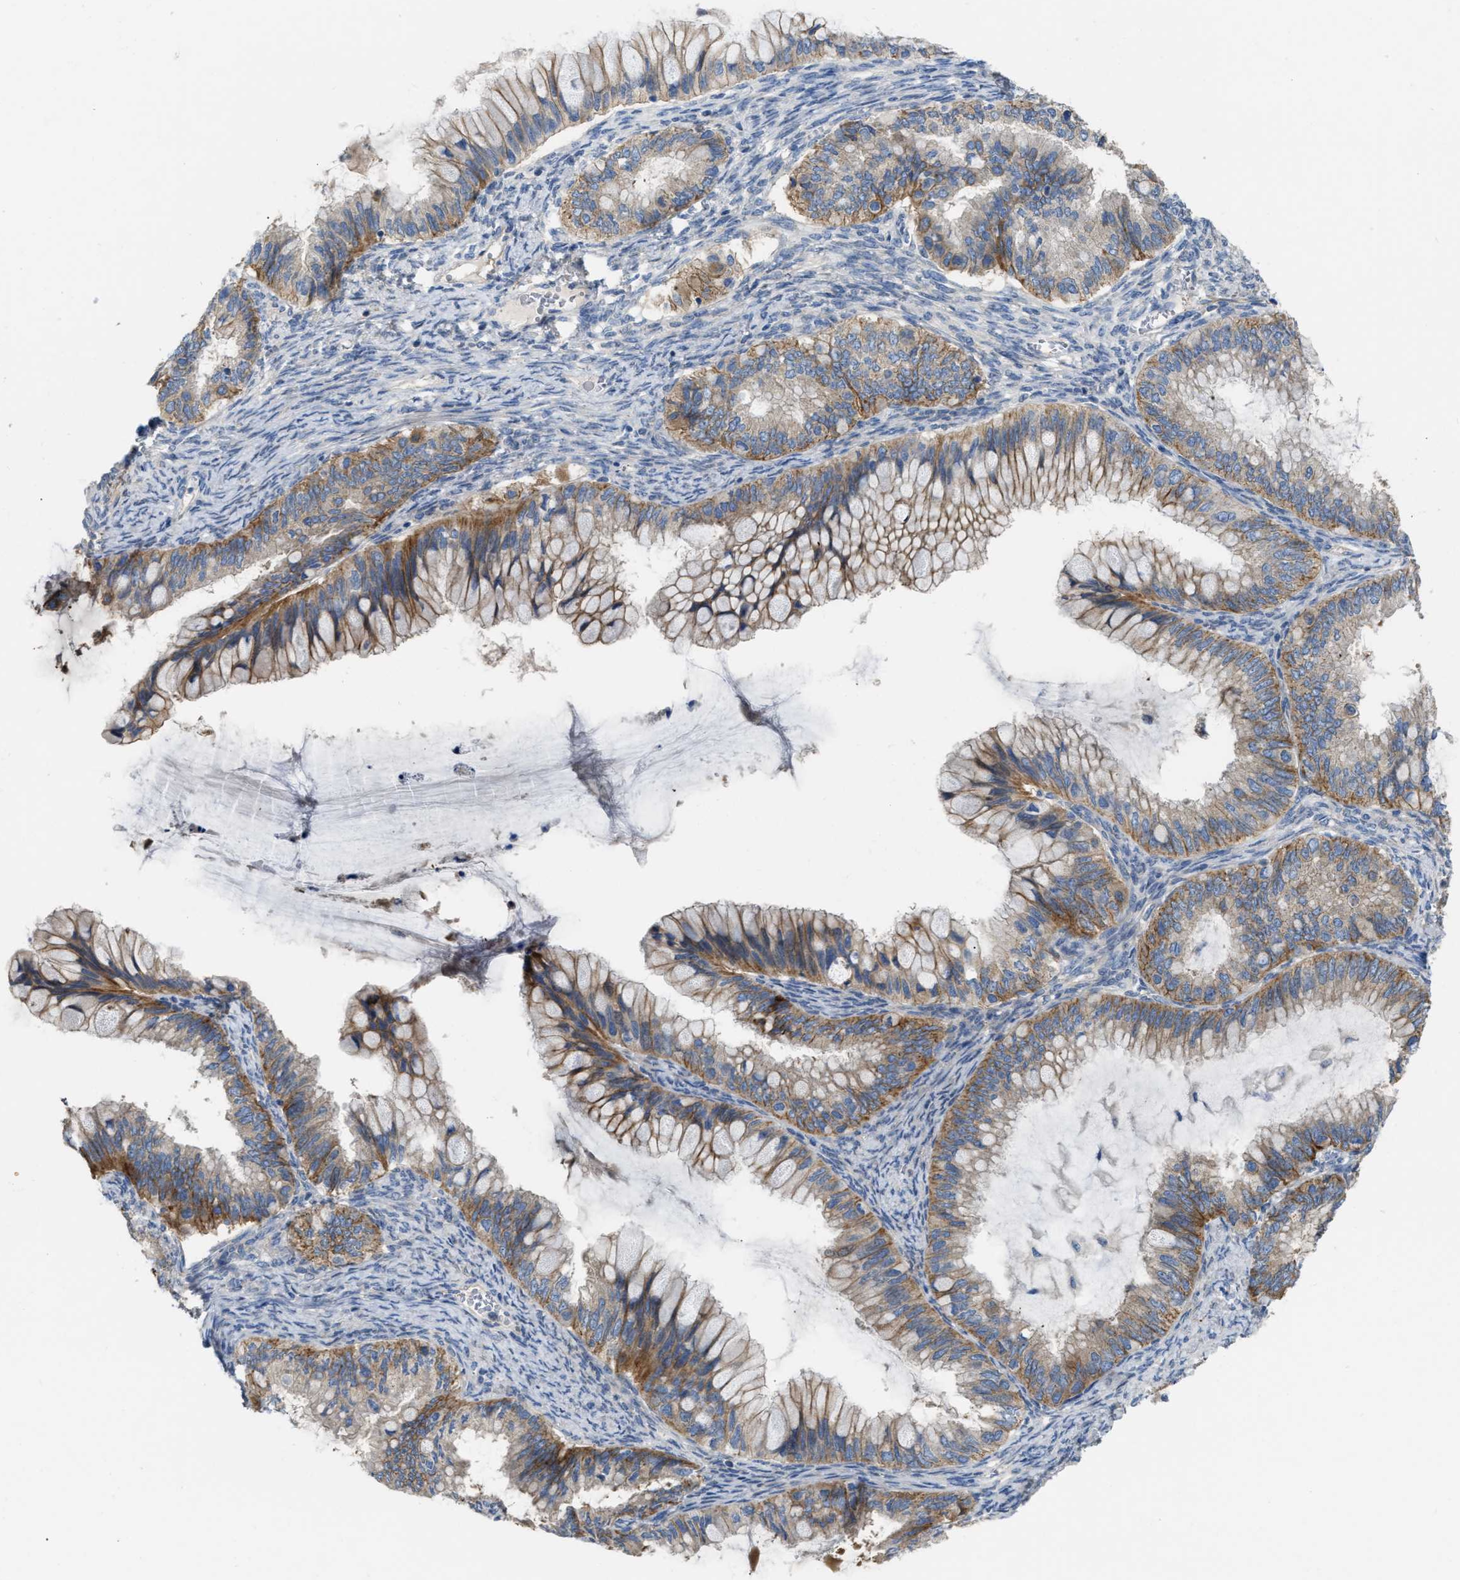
{"staining": {"intensity": "moderate", "quantity": ">75%", "location": "cytoplasmic/membranous"}, "tissue": "ovarian cancer", "cell_type": "Tumor cells", "image_type": "cancer", "snomed": [{"axis": "morphology", "description": "Cystadenocarcinoma, mucinous, NOS"}, {"axis": "topography", "description": "Ovary"}], "caption": "Ovarian cancer stained for a protein (brown) displays moderate cytoplasmic/membranous positive expression in approximately >75% of tumor cells.", "gene": "DHX58", "patient": {"sex": "female", "age": 80}}